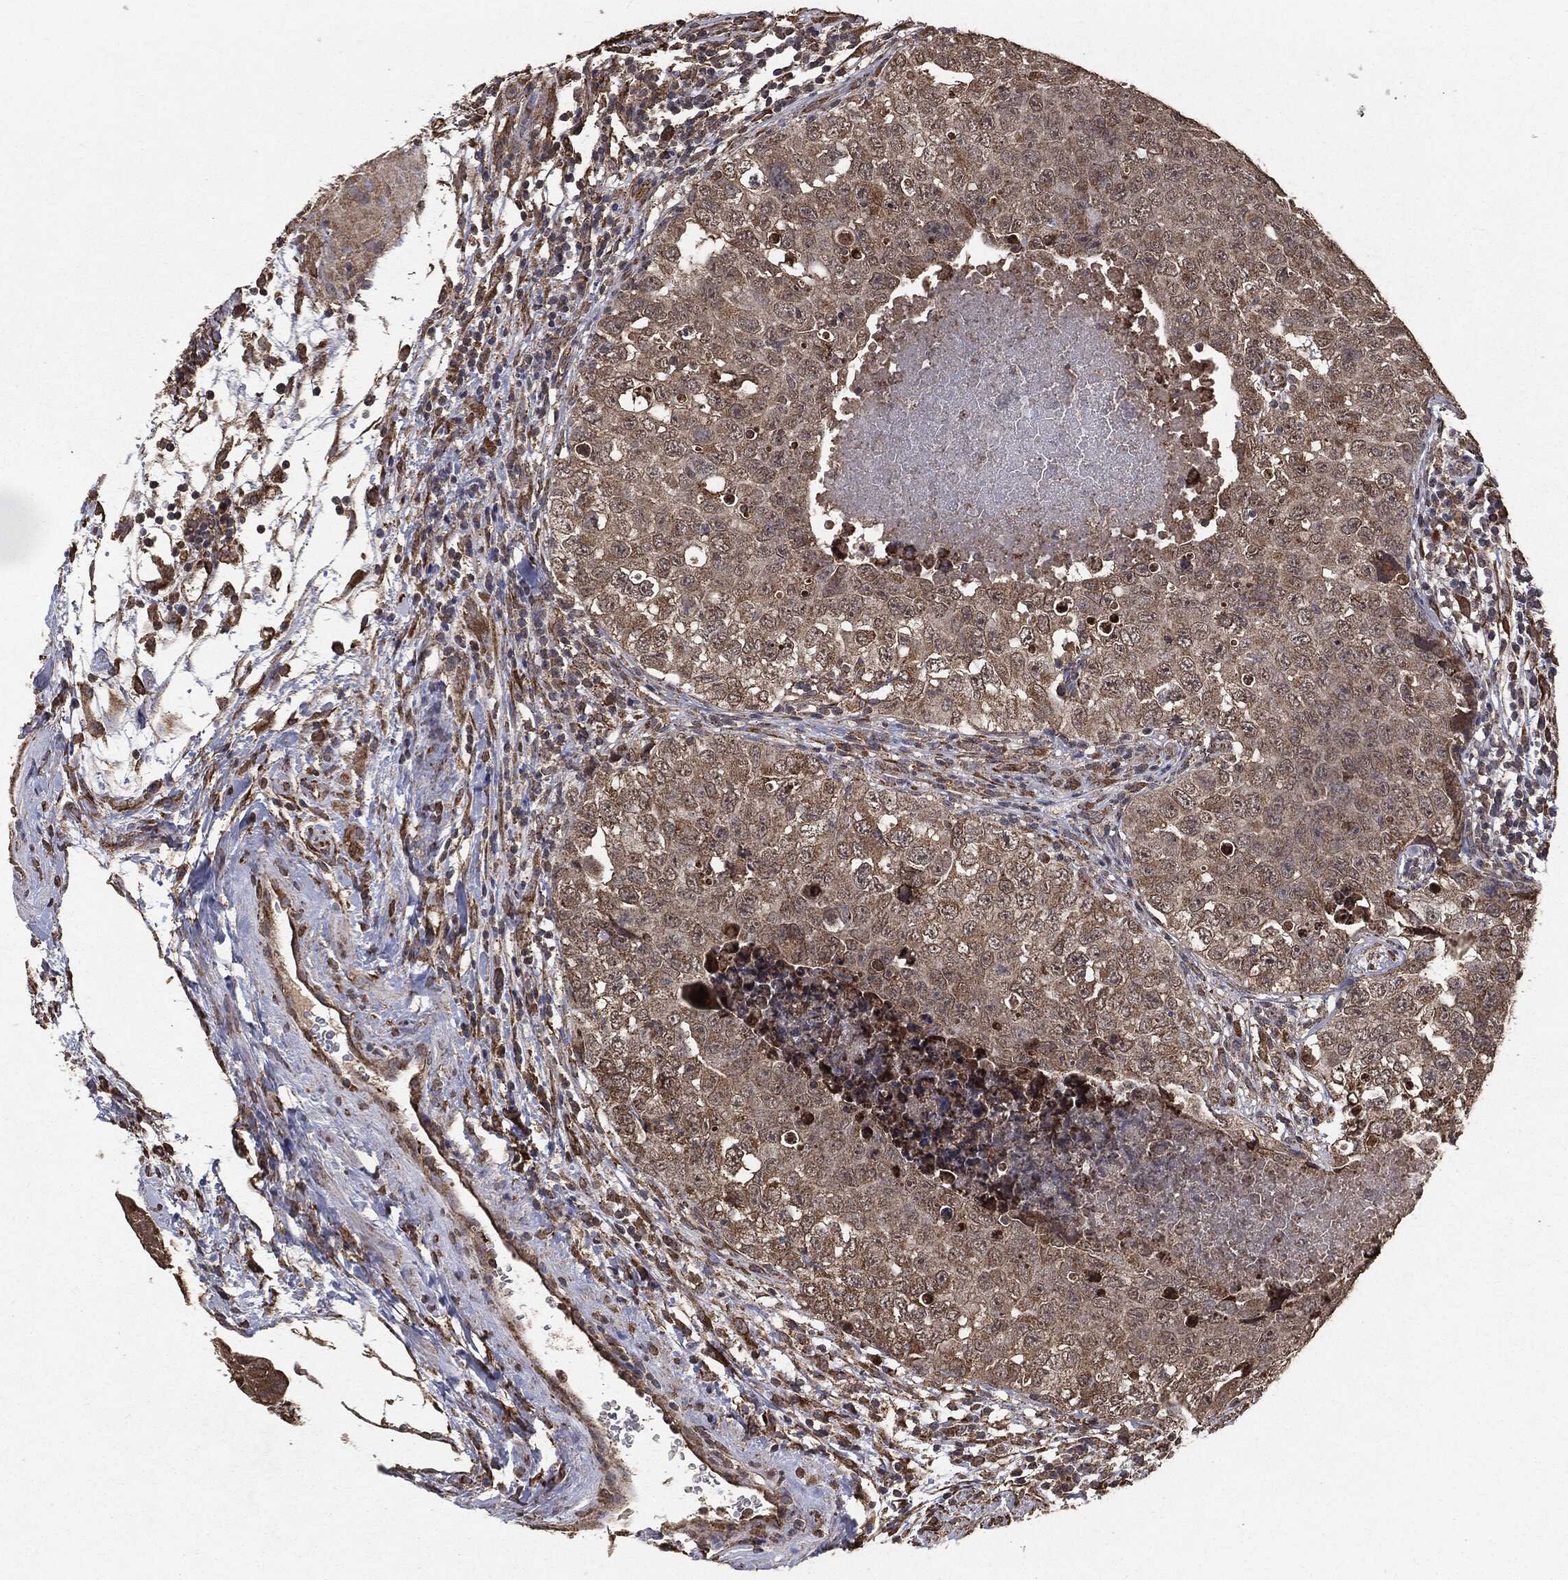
{"staining": {"intensity": "weak", "quantity": ">75%", "location": "cytoplasmic/membranous"}, "tissue": "testis cancer", "cell_type": "Tumor cells", "image_type": "cancer", "snomed": [{"axis": "morphology", "description": "Seminoma, NOS"}, {"axis": "topography", "description": "Testis"}], "caption": "Human testis cancer stained with a protein marker exhibits weak staining in tumor cells.", "gene": "MTOR", "patient": {"sex": "male", "age": 34}}